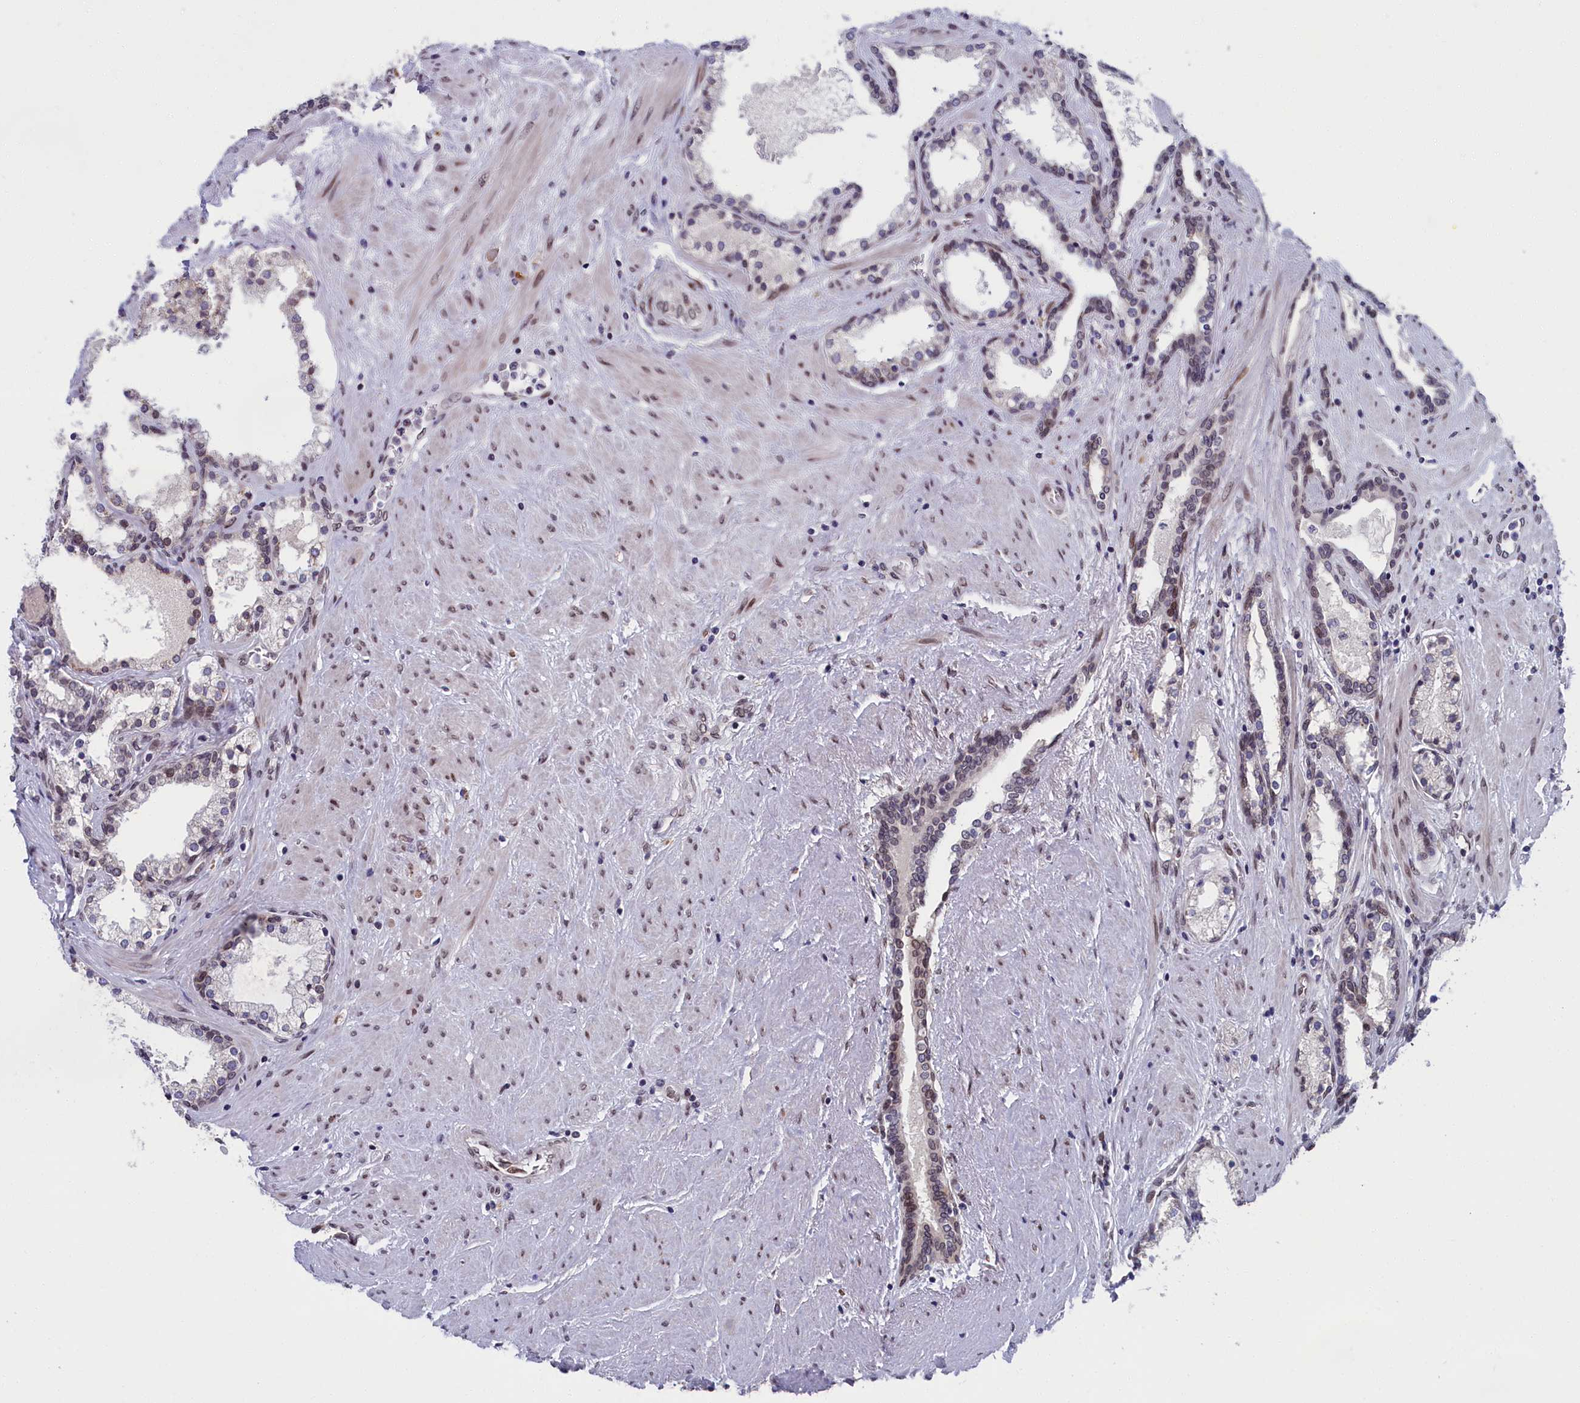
{"staining": {"intensity": "weak", "quantity": "<25%", "location": "nuclear"}, "tissue": "prostate cancer", "cell_type": "Tumor cells", "image_type": "cancer", "snomed": [{"axis": "morphology", "description": "Adenocarcinoma, High grade"}, {"axis": "topography", "description": "Prostate"}], "caption": "IHC photomicrograph of human prostate cancer stained for a protein (brown), which exhibits no staining in tumor cells.", "gene": "GPSM1", "patient": {"sex": "male", "age": 58}}